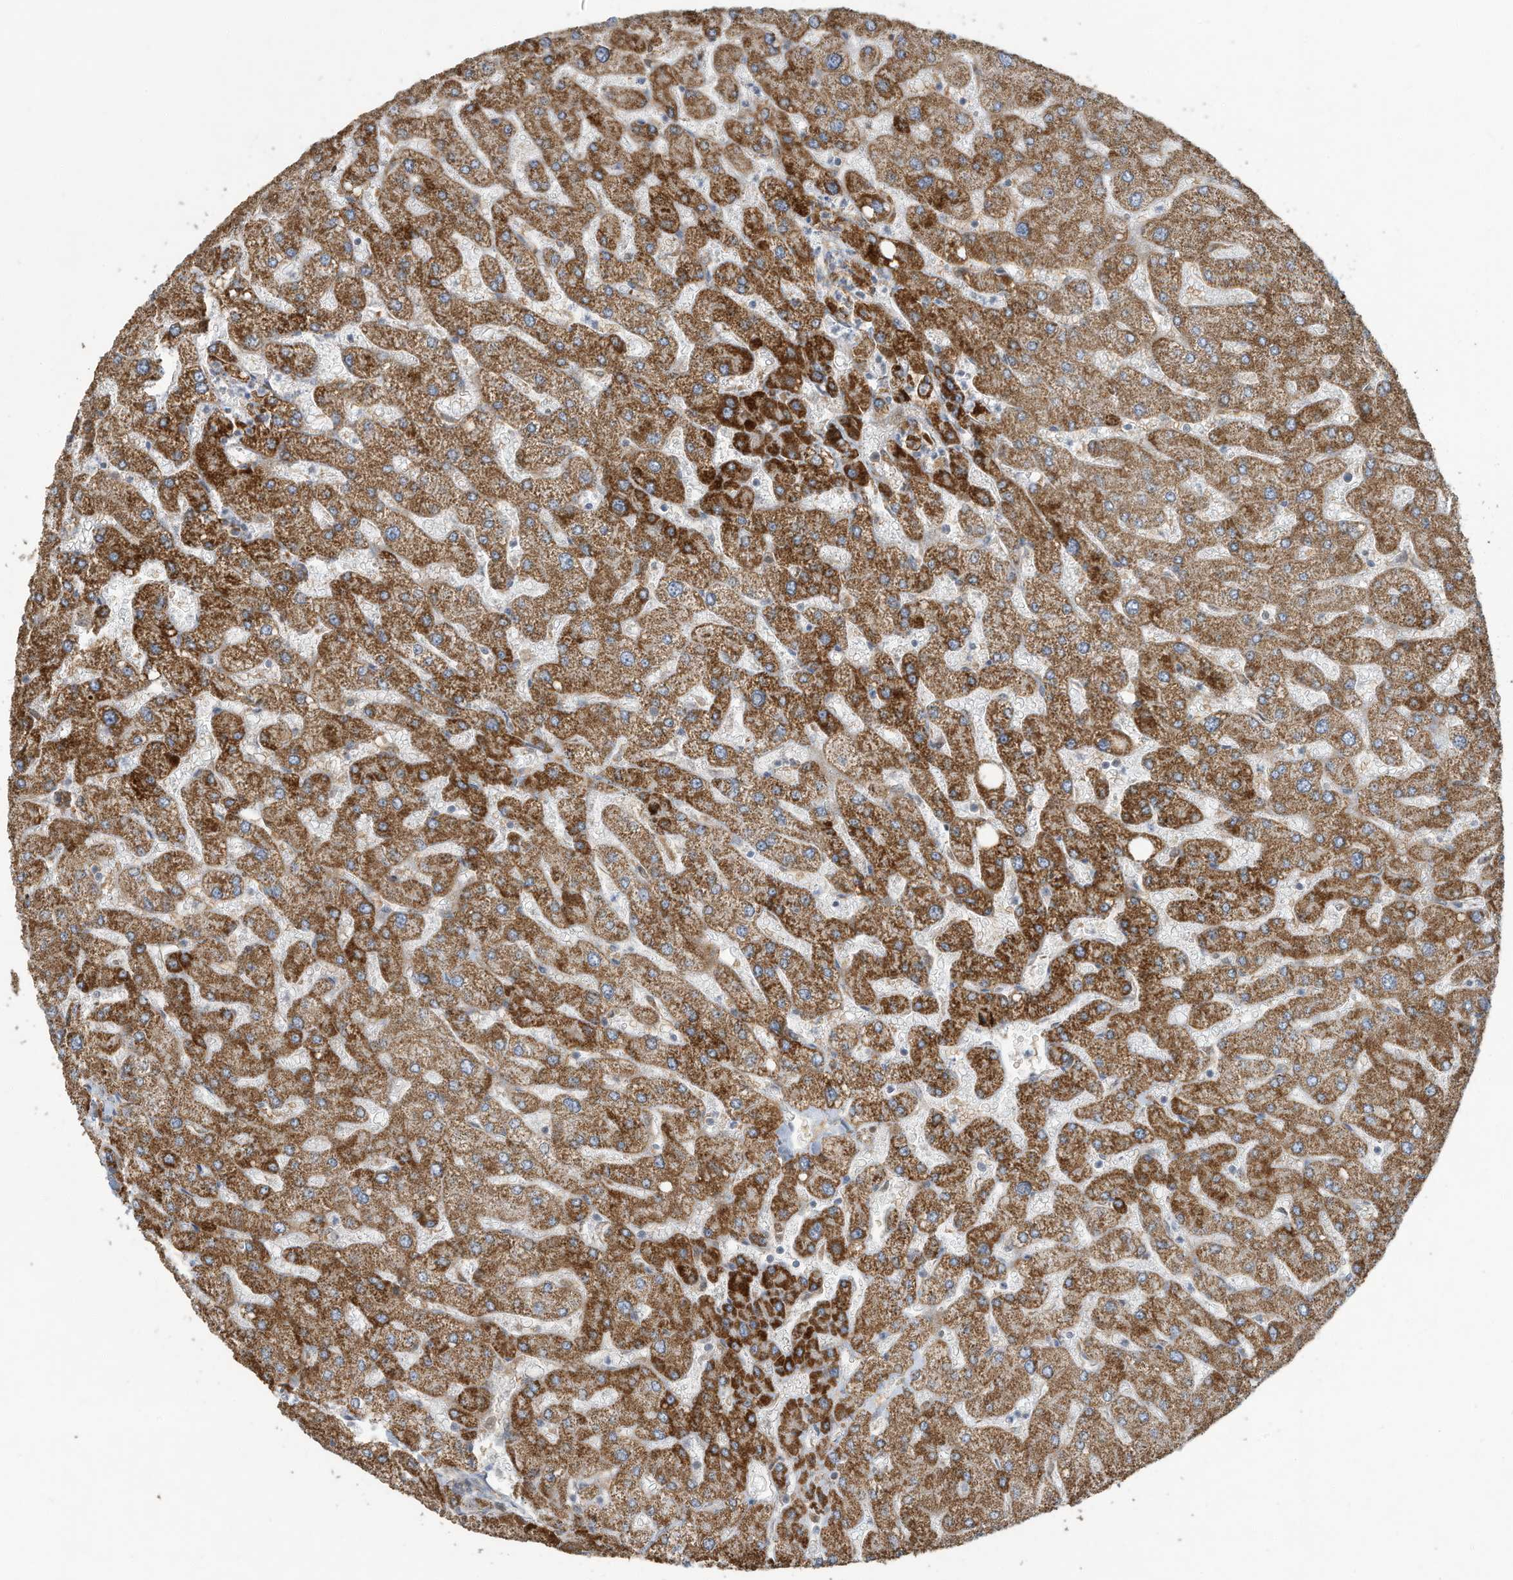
{"staining": {"intensity": "weak", "quantity": "<25%", "location": "cytoplasmic/membranous"}, "tissue": "liver", "cell_type": "Cholangiocytes", "image_type": "normal", "snomed": [{"axis": "morphology", "description": "Normal tissue, NOS"}, {"axis": "topography", "description": "Liver"}], "caption": "Protein analysis of normal liver displays no significant expression in cholangiocytes. (Immunohistochemistry (ihc), brightfield microscopy, high magnification).", "gene": "ERI2", "patient": {"sex": "male", "age": 55}}